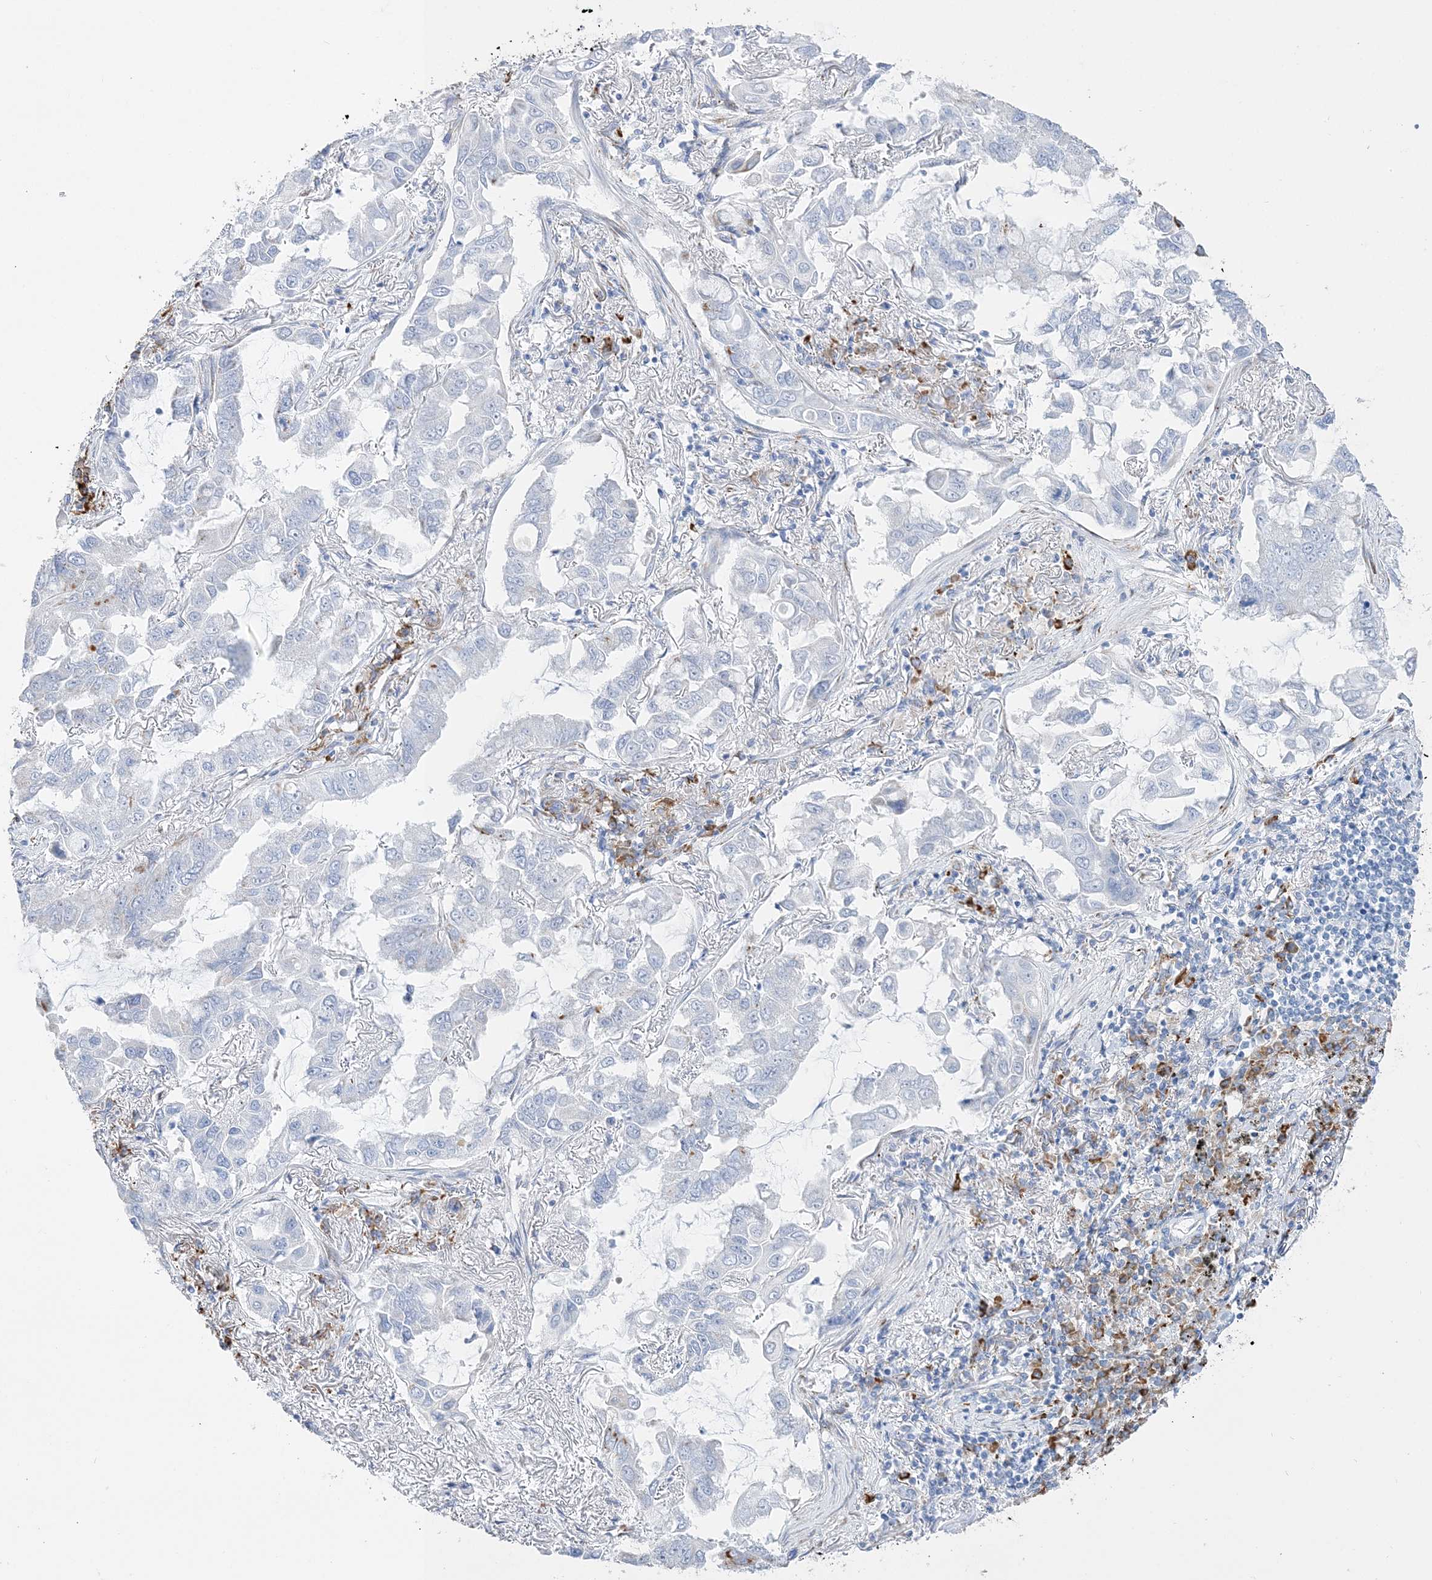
{"staining": {"intensity": "negative", "quantity": "none", "location": "none"}, "tissue": "lung cancer", "cell_type": "Tumor cells", "image_type": "cancer", "snomed": [{"axis": "morphology", "description": "Adenocarcinoma, NOS"}, {"axis": "topography", "description": "Lung"}], "caption": "Immunohistochemistry histopathology image of neoplastic tissue: human lung cancer (adenocarcinoma) stained with DAB reveals no significant protein staining in tumor cells.", "gene": "TSPYL6", "patient": {"sex": "male", "age": 64}}